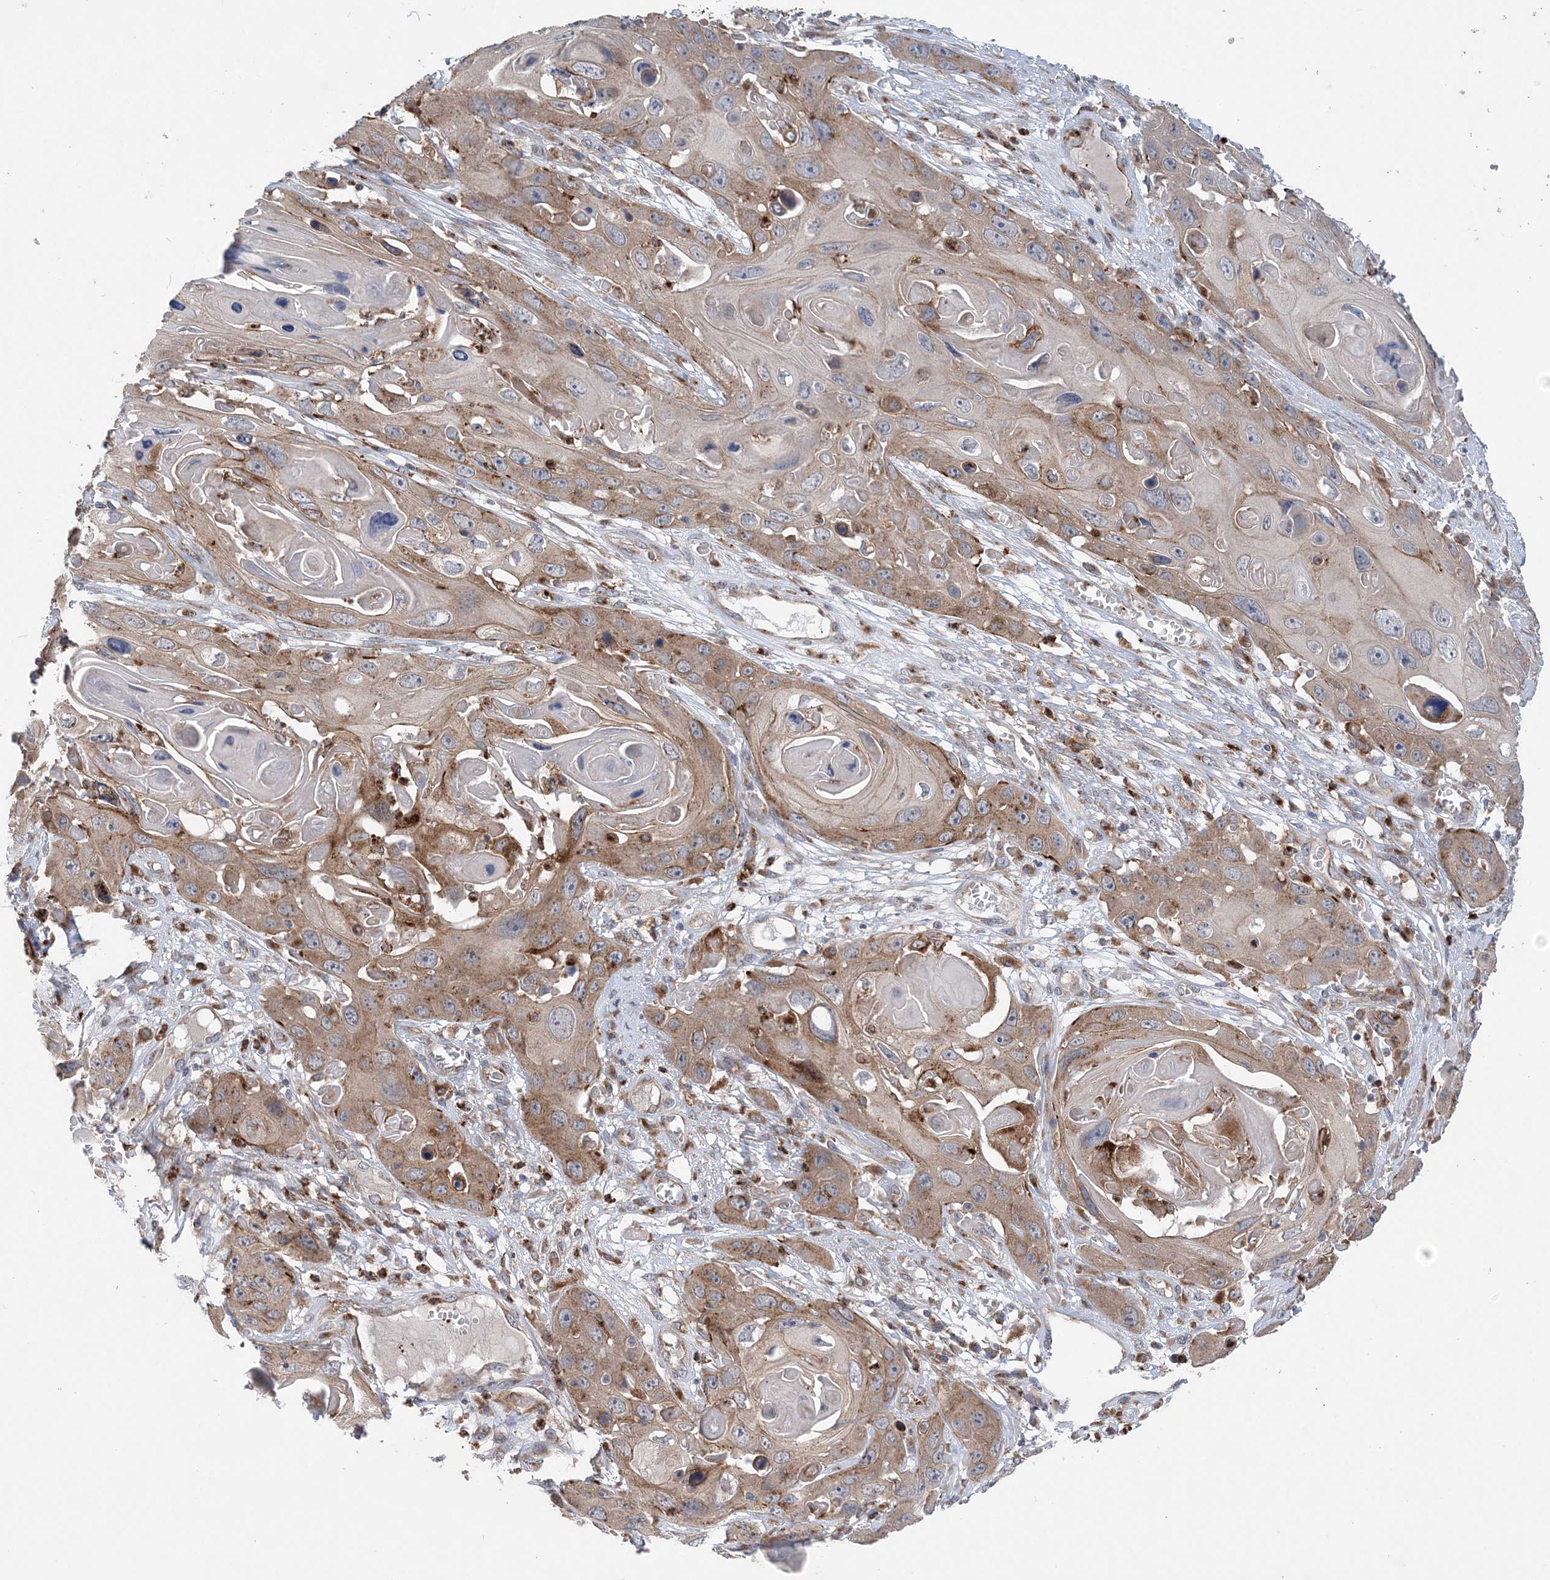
{"staining": {"intensity": "weak", "quantity": ">75%", "location": "cytoplasmic/membranous"}, "tissue": "skin cancer", "cell_type": "Tumor cells", "image_type": "cancer", "snomed": [{"axis": "morphology", "description": "Squamous cell carcinoma, NOS"}, {"axis": "topography", "description": "Skin"}], "caption": "A brown stain highlights weak cytoplasmic/membranous expression of a protein in skin squamous cell carcinoma tumor cells.", "gene": "PTTG1IP", "patient": {"sex": "male", "age": 55}}